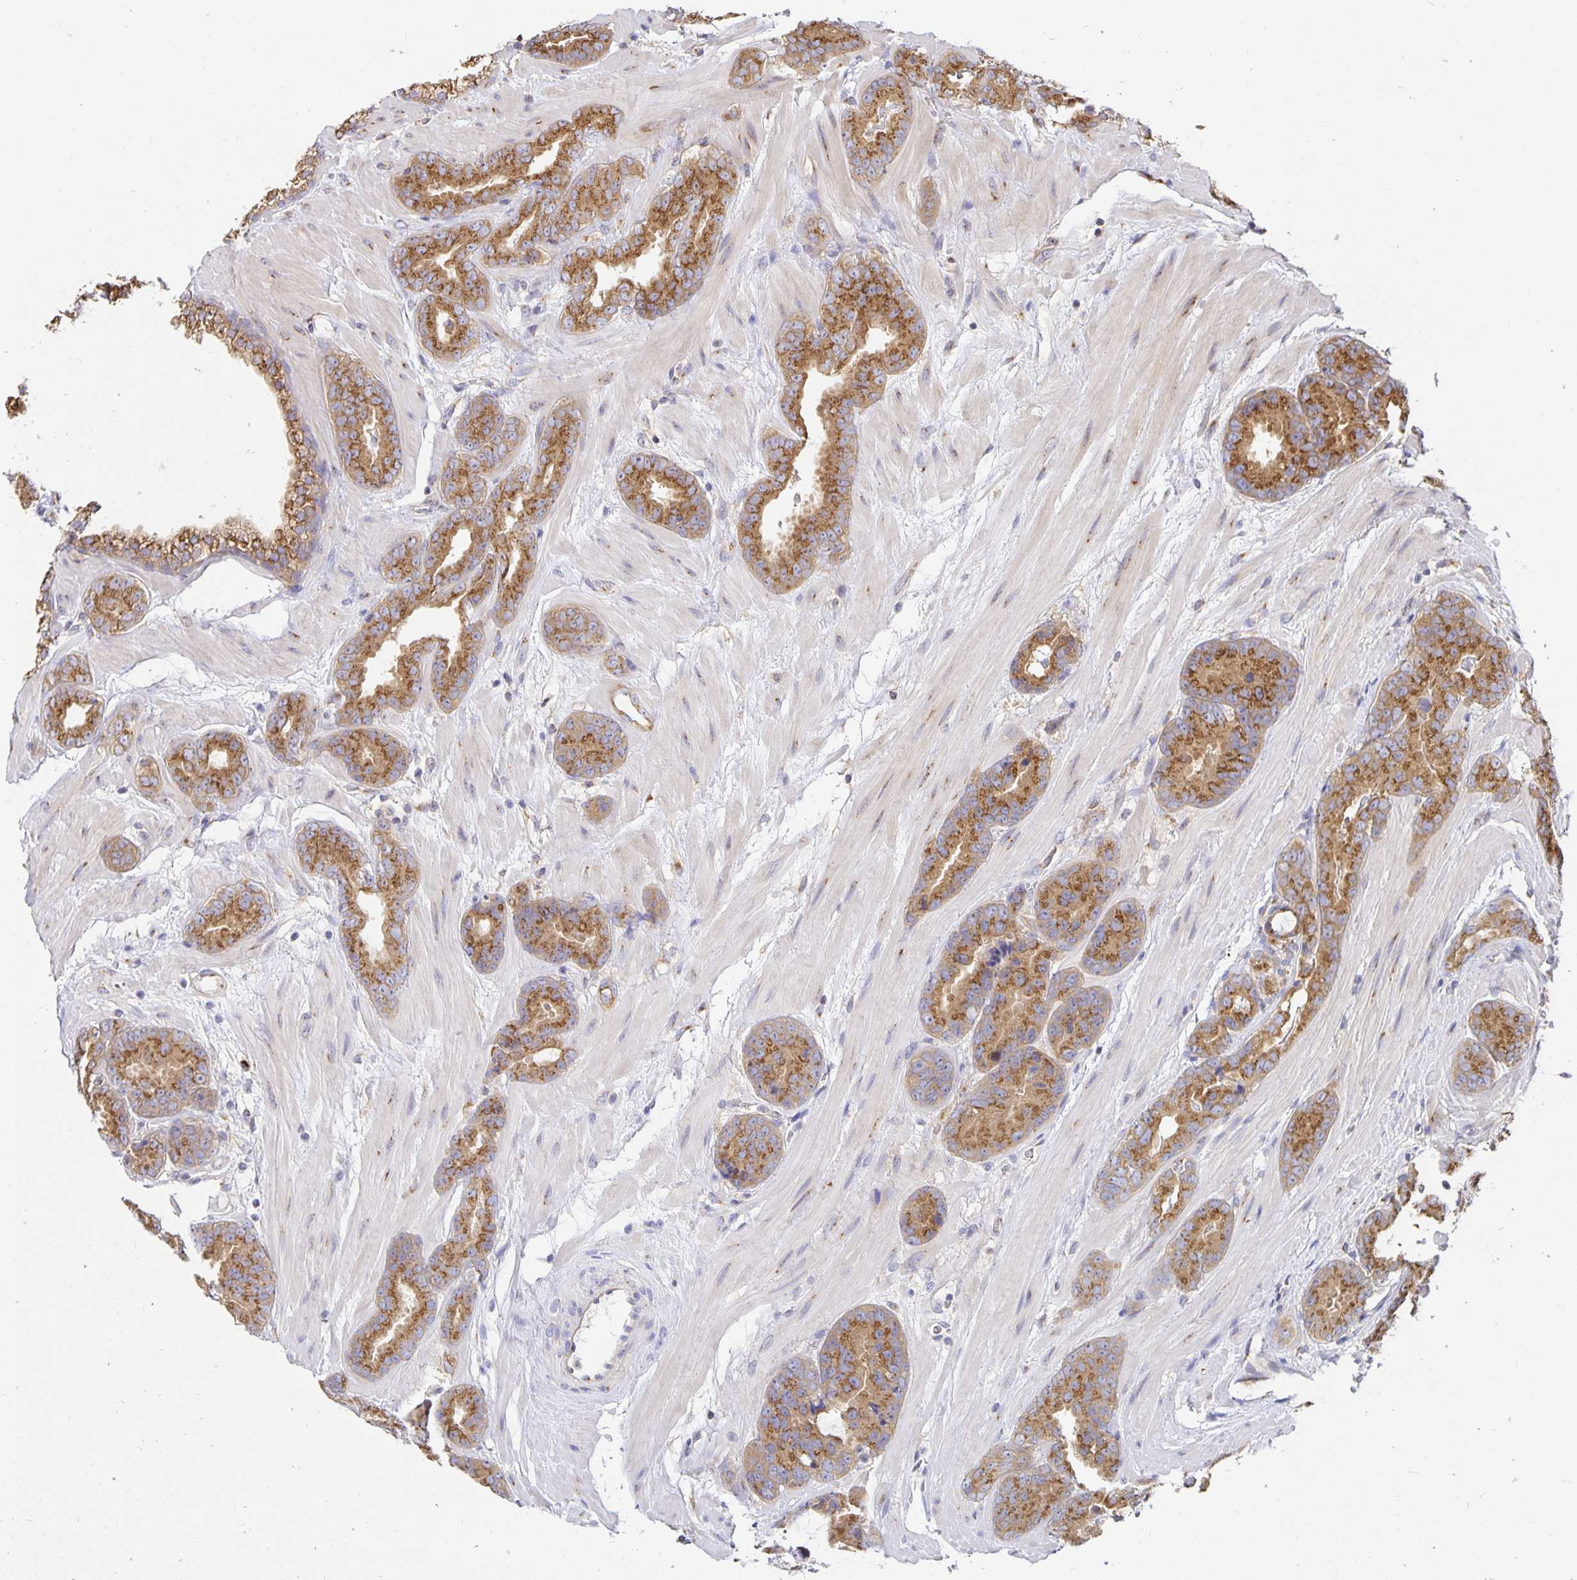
{"staining": {"intensity": "strong", "quantity": ">75%", "location": "cytoplasmic/membranous"}, "tissue": "prostate cancer", "cell_type": "Tumor cells", "image_type": "cancer", "snomed": [{"axis": "morphology", "description": "Adenocarcinoma, Low grade"}, {"axis": "topography", "description": "Prostate"}], "caption": "Immunohistochemical staining of human prostate cancer (adenocarcinoma (low-grade)) shows high levels of strong cytoplasmic/membranous protein positivity in about >75% of tumor cells. (Brightfield microscopy of DAB IHC at high magnification).", "gene": "USO1", "patient": {"sex": "male", "age": 62}}